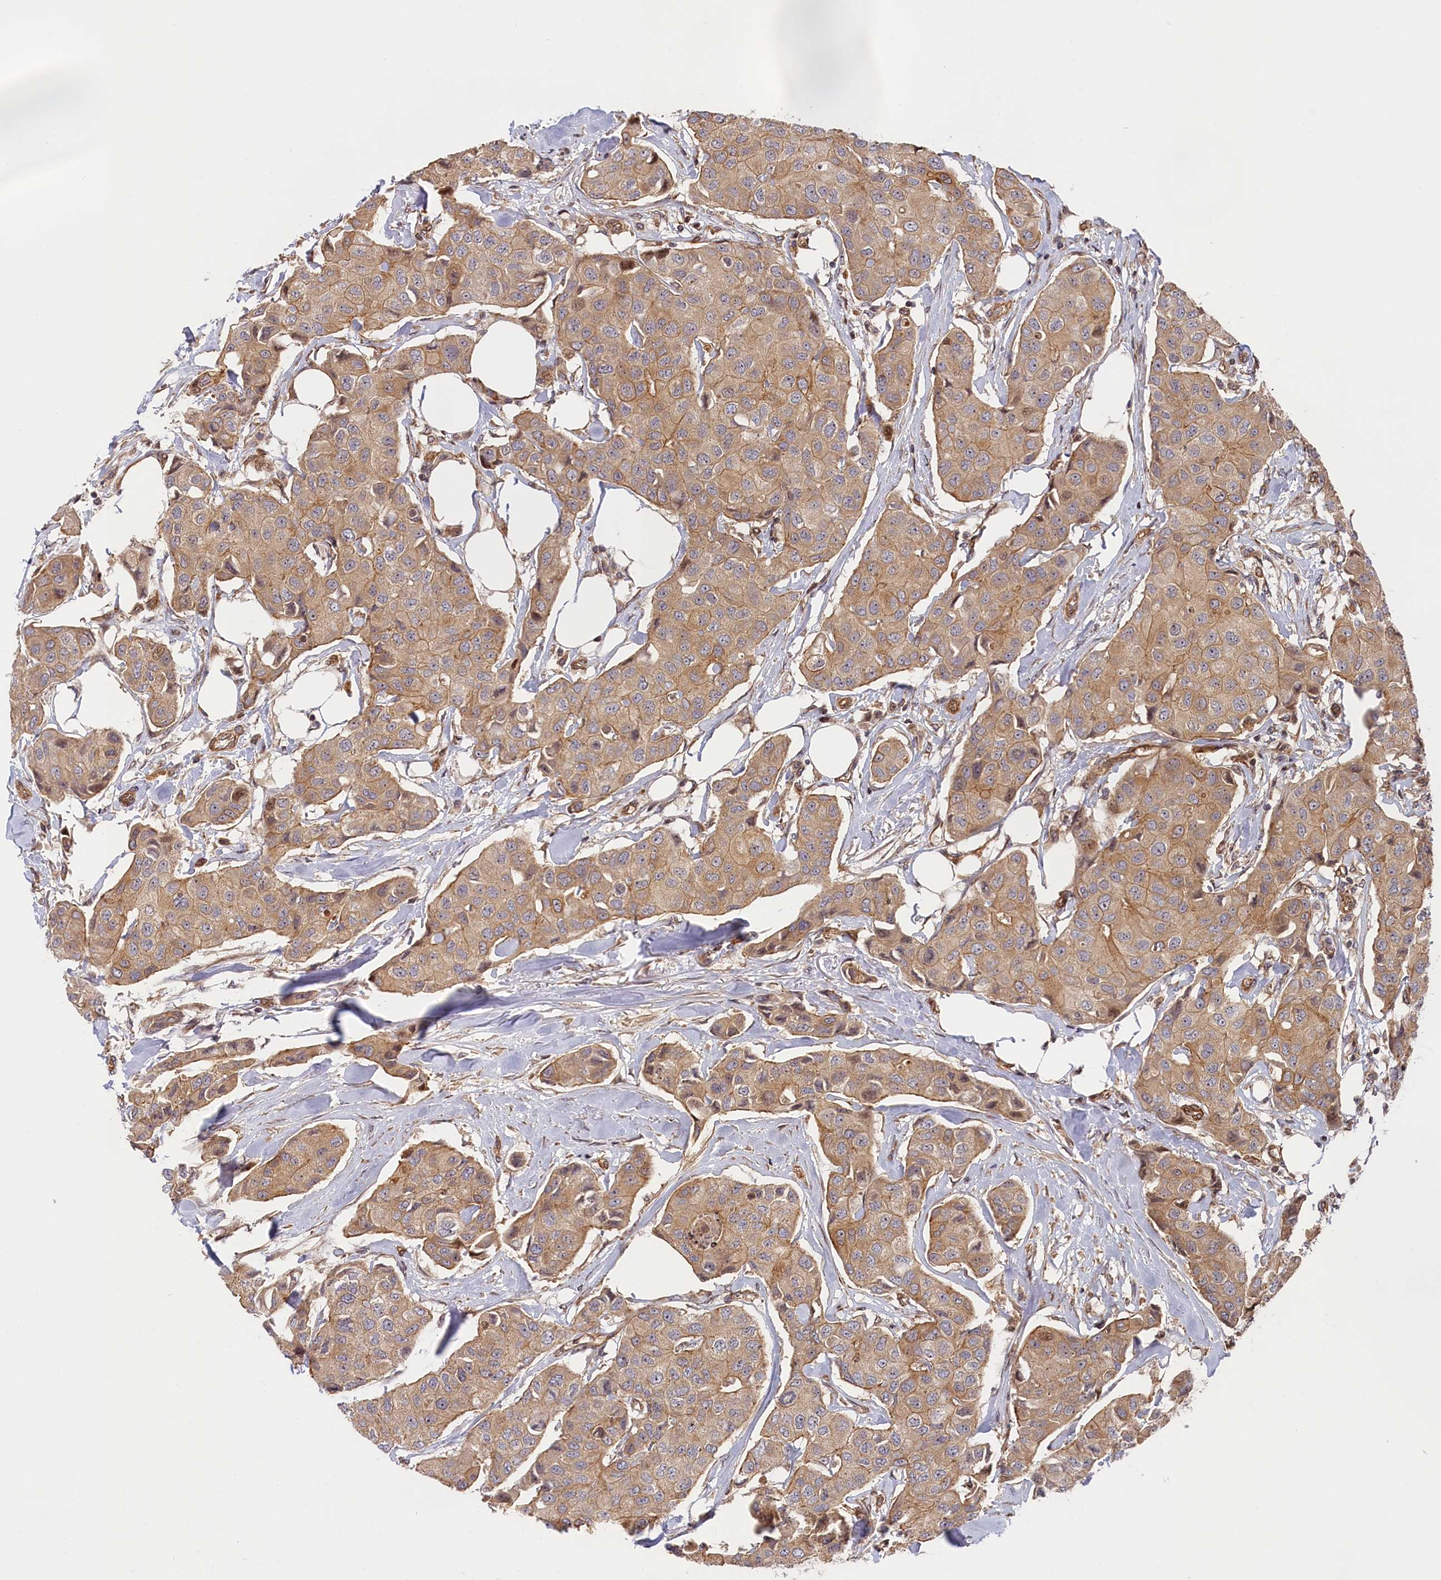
{"staining": {"intensity": "weak", "quantity": ">75%", "location": "cytoplasmic/membranous"}, "tissue": "breast cancer", "cell_type": "Tumor cells", "image_type": "cancer", "snomed": [{"axis": "morphology", "description": "Duct carcinoma"}, {"axis": "topography", "description": "Breast"}], "caption": "Immunohistochemical staining of human breast cancer demonstrates low levels of weak cytoplasmic/membranous protein positivity in approximately >75% of tumor cells.", "gene": "CEP44", "patient": {"sex": "female", "age": 80}}